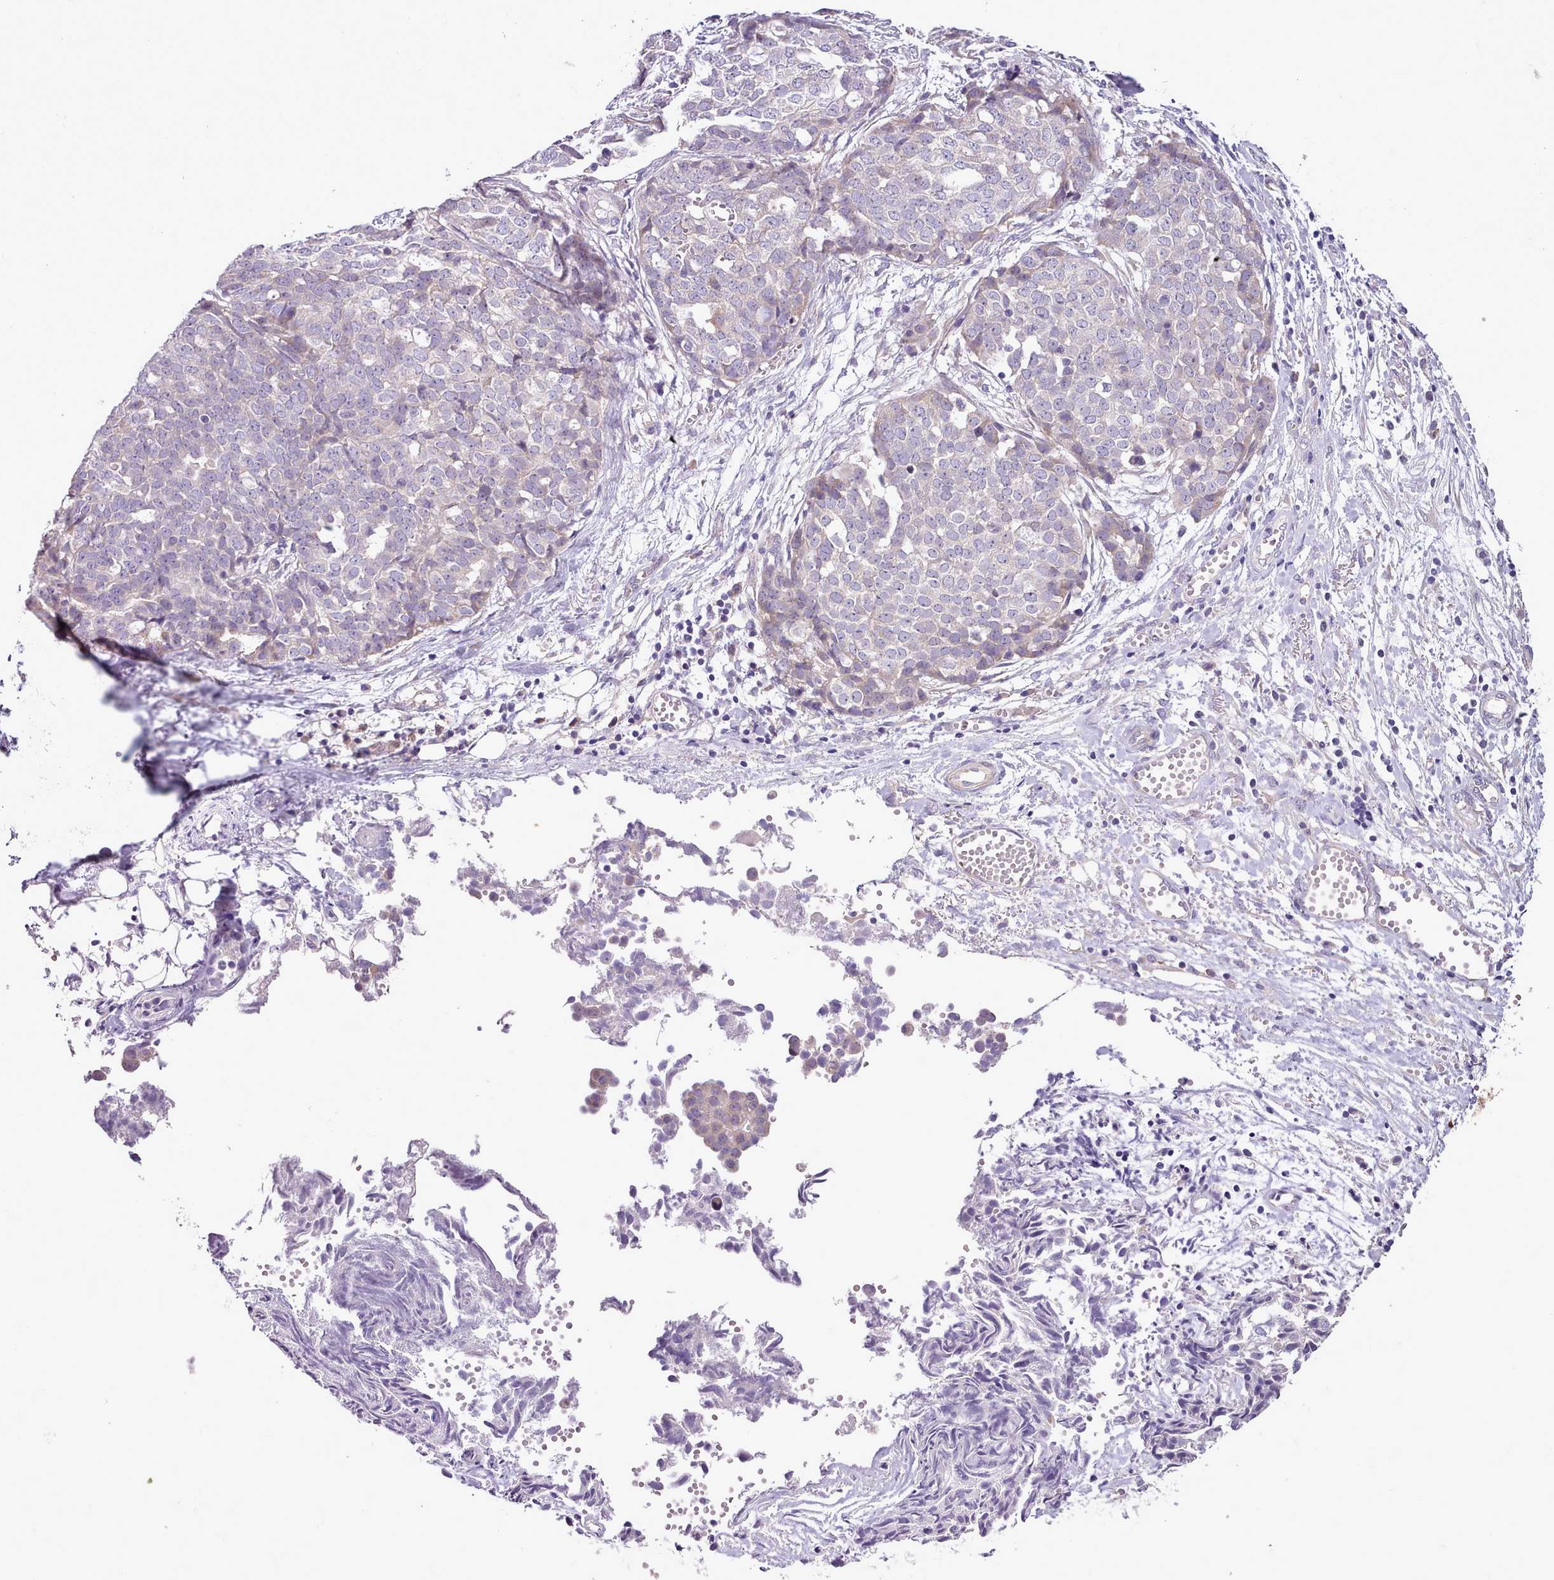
{"staining": {"intensity": "negative", "quantity": "none", "location": "none"}, "tissue": "ovarian cancer", "cell_type": "Tumor cells", "image_type": "cancer", "snomed": [{"axis": "morphology", "description": "Cystadenocarcinoma, serous, NOS"}, {"axis": "topography", "description": "Soft tissue"}, {"axis": "topography", "description": "Ovary"}], "caption": "Immunohistochemistry (IHC) histopathology image of neoplastic tissue: ovarian cancer (serous cystadenocarcinoma) stained with DAB (3,3'-diaminobenzidine) exhibits no significant protein expression in tumor cells. Brightfield microscopy of immunohistochemistry stained with DAB (3,3'-diaminobenzidine) (brown) and hematoxylin (blue), captured at high magnification.", "gene": "SETX", "patient": {"sex": "female", "age": 57}}